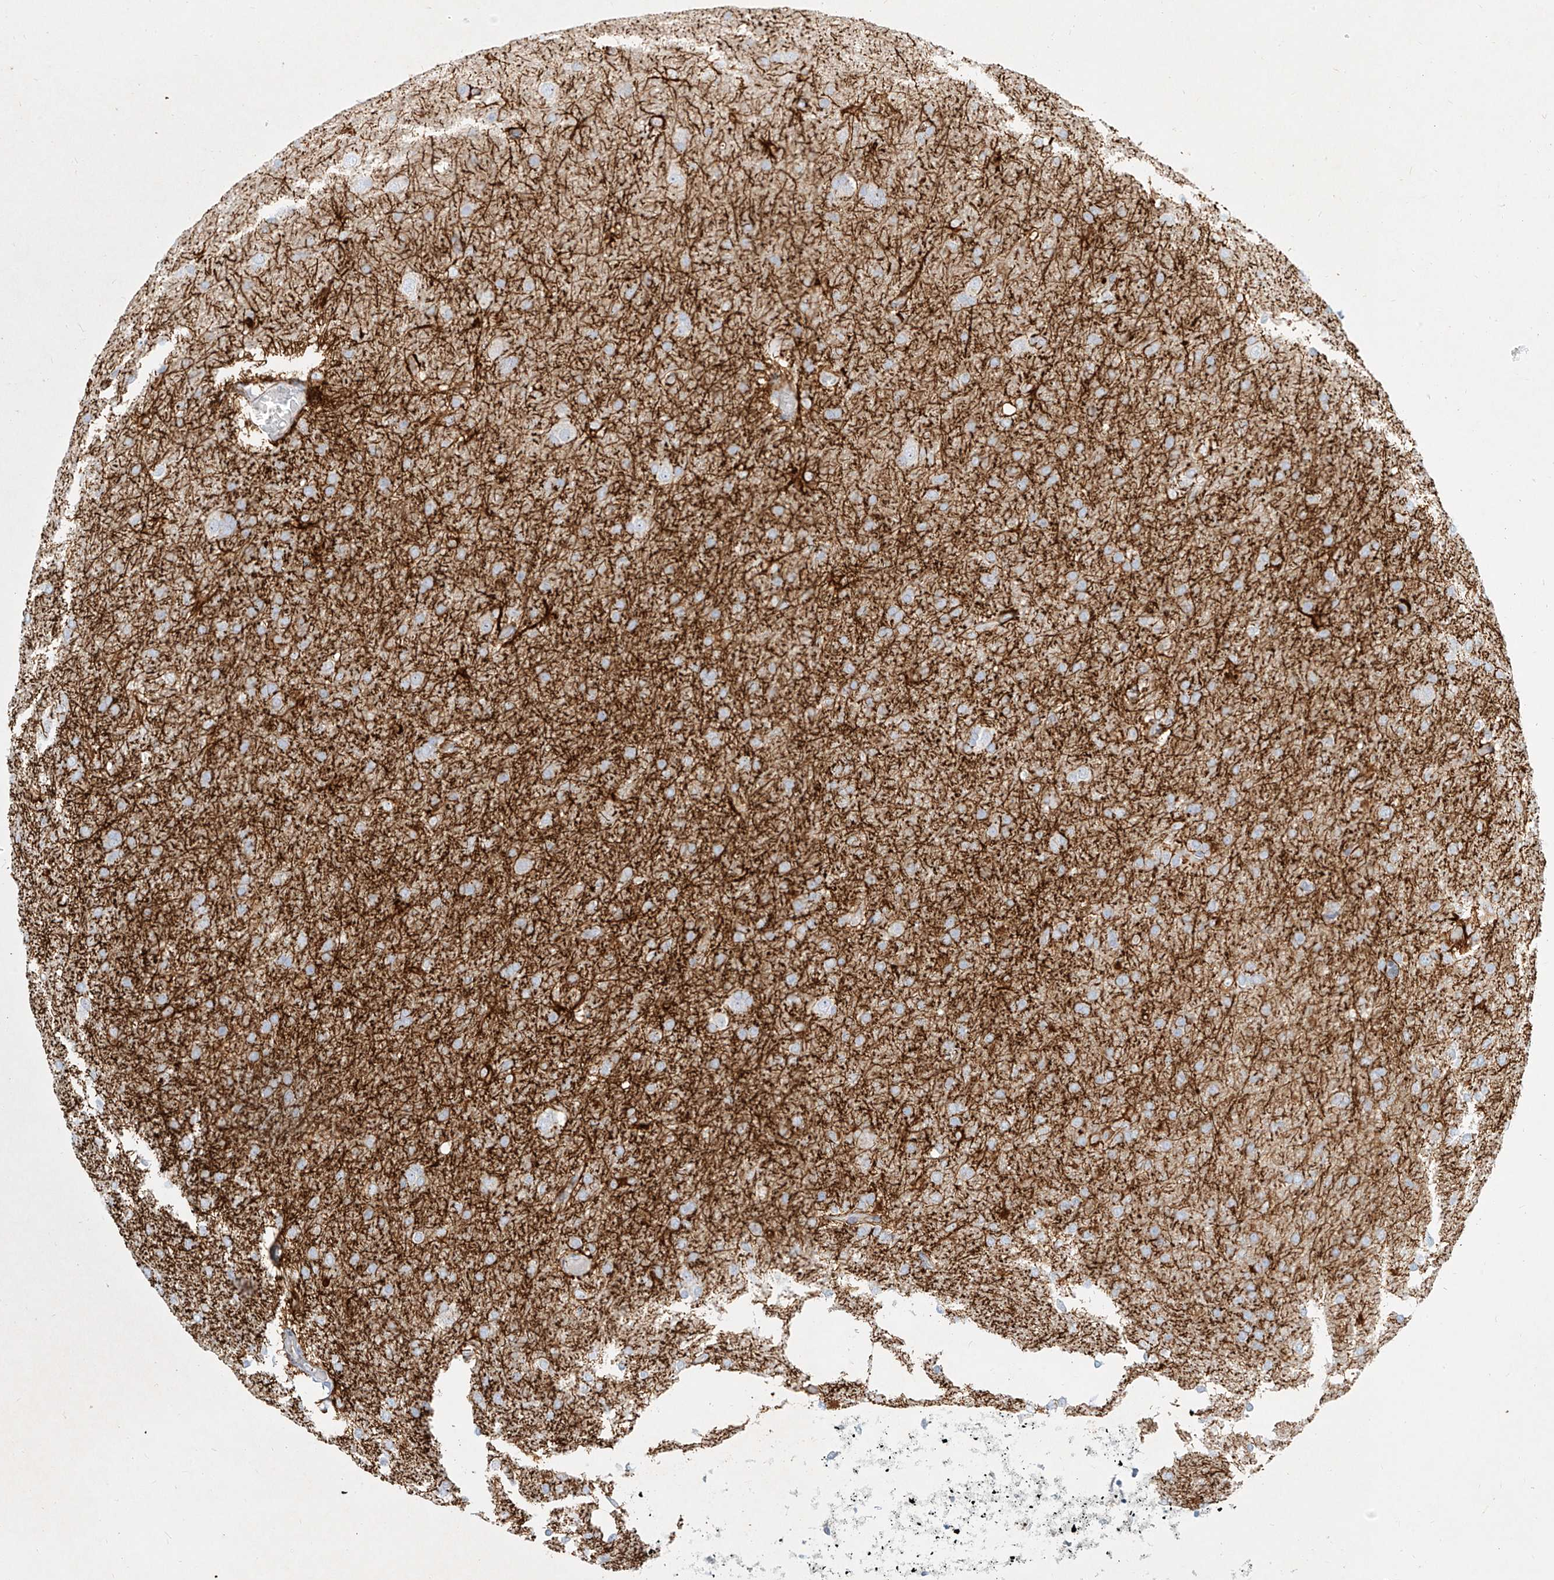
{"staining": {"intensity": "negative", "quantity": "none", "location": "none"}, "tissue": "glioma", "cell_type": "Tumor cells", "image_type": "cancer", "snomed": [{"axis": "morphology", "description": "Glioma, malignant, High grade"}, {"axis": "topography", "description": "Cerebral cortex"}], "caption": "Tumor cells show no significant positivity in glioma. (DAB (3,3'-diaminobenzidine) IHC visualized using brightfield microscopy, high magnification).", "gene": "ITPKB", "patient": {"sex": "female", "age": 36}}